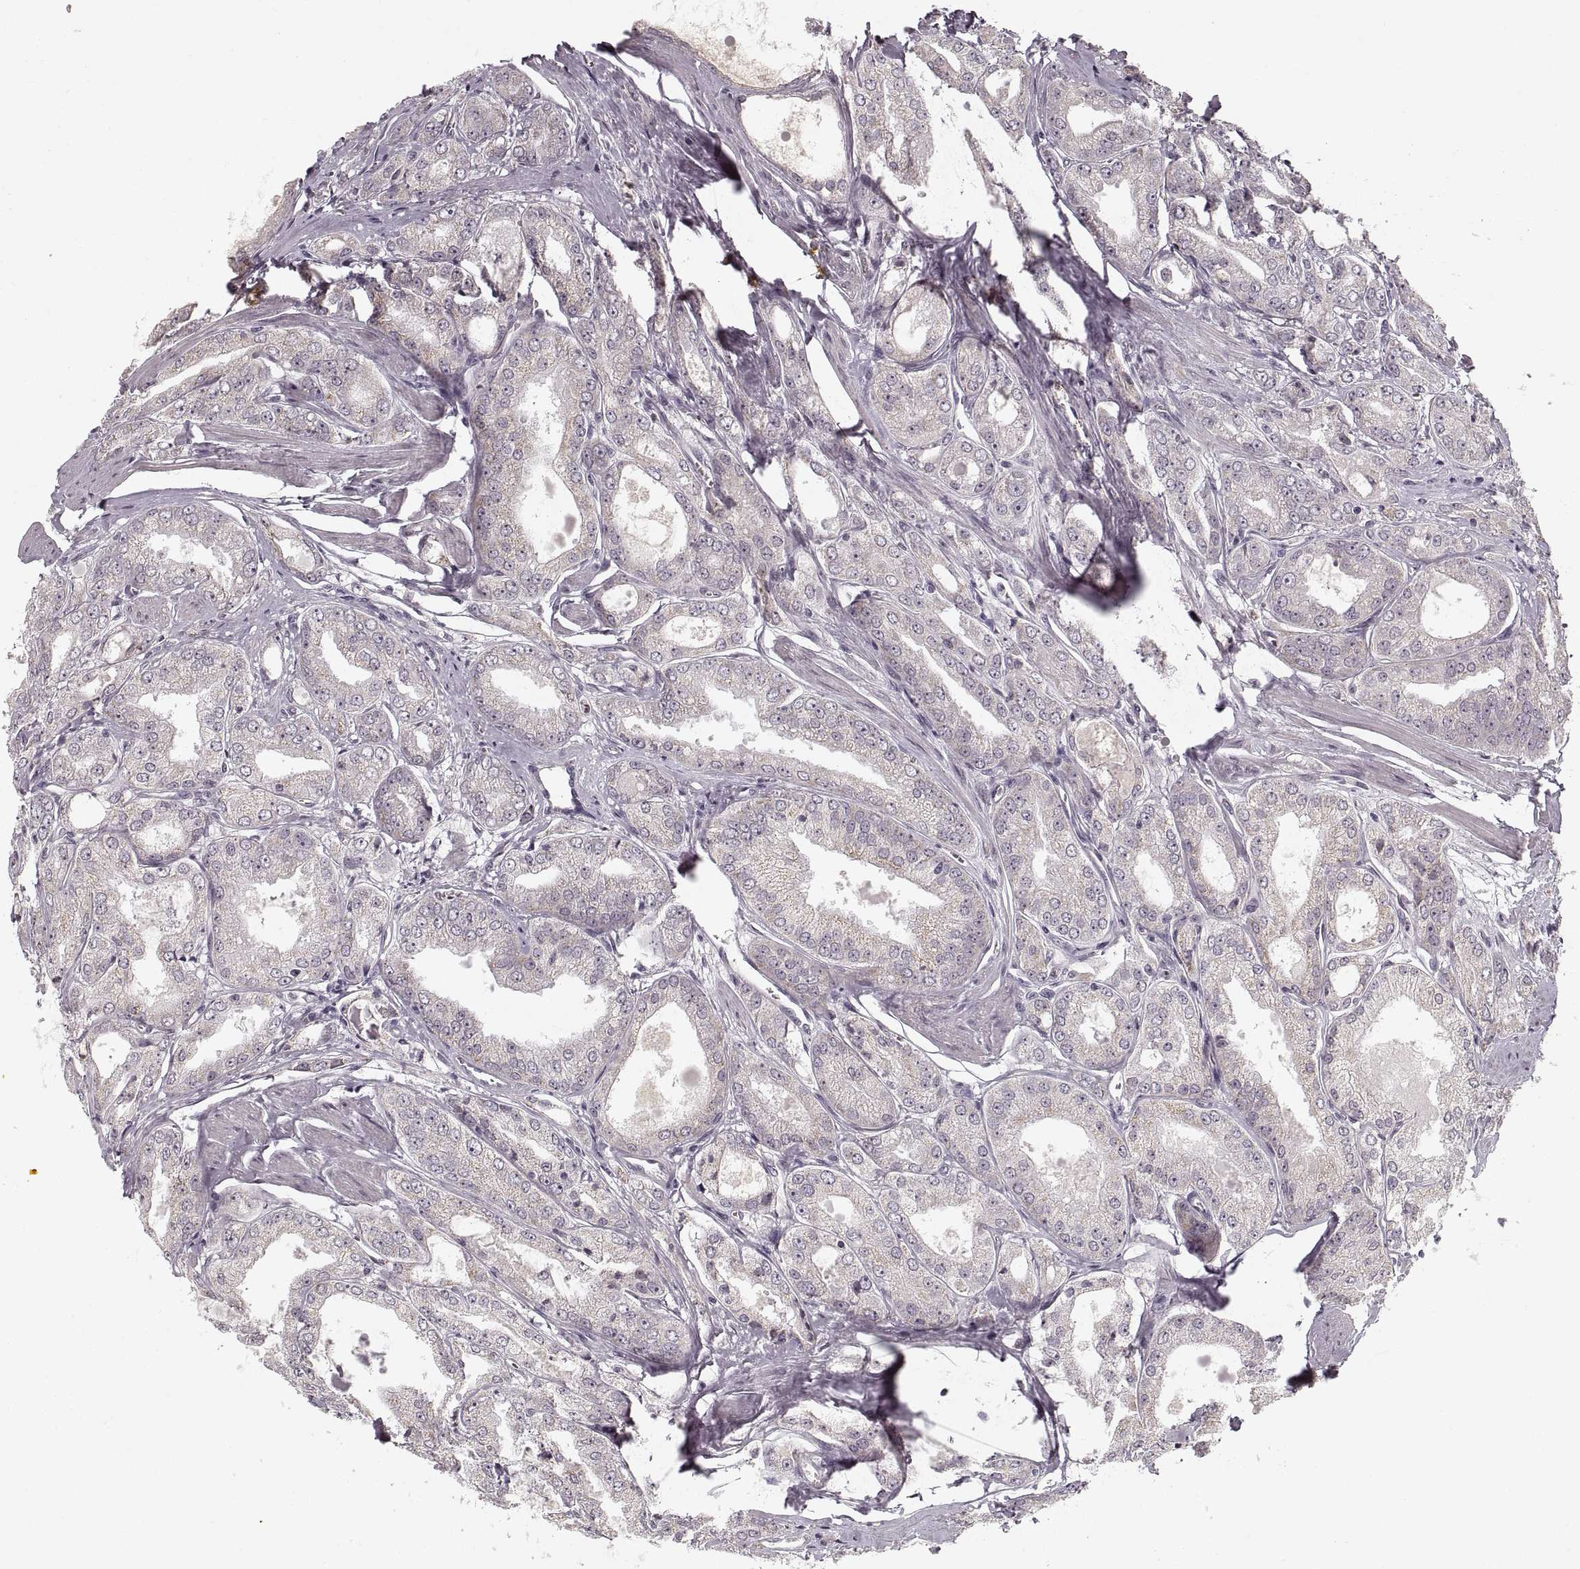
{"staining": {"intensity": "negative", "quantity": "none", "location": "none"}, "tissue": "prostate cancer", "cell_type": "Tumor cells", "image_type": "cancer", "snomed": [{"axis": "morphology", "description": "Adenocarcinoma, NOS"}, {"axis": "morphology", "description": "Adenocarcinoma, High grade"}, {"axis": "topography", "description": "Prostate"}], "caption": "IHC of adenocarcinoma (high-grade) (prostate) demonstrates no expression in tumor cells.", "gene": "ASIC3", "patient": {"sex": "male", "age": 70}}